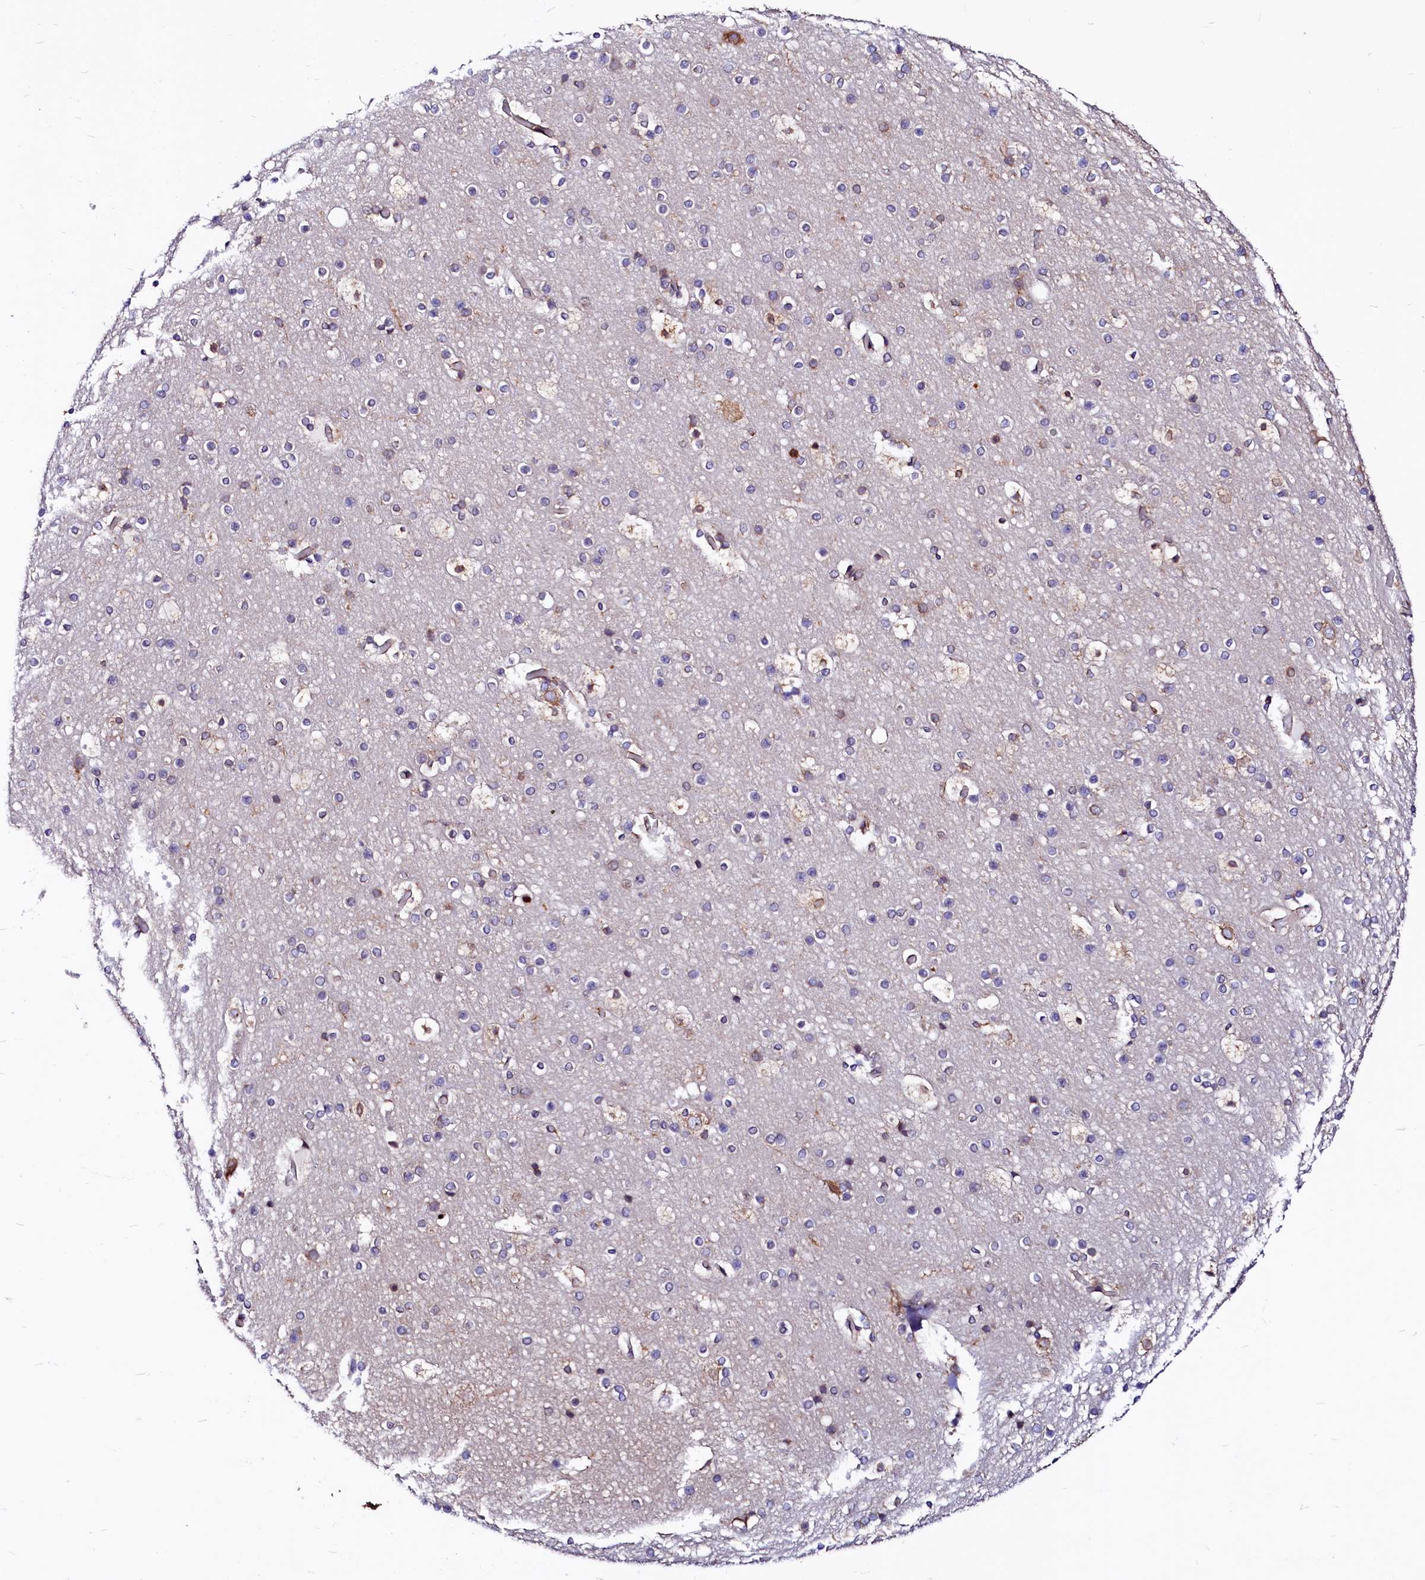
{"staining": {"intensity": "weak", "quantity": "<25%", "location": "cytoplasmic/membranous"}, "tissue": "cerebral cortex", "cell_type": "Endothelial cells", "image_type": "normal", "snomed": [{"axis": "morphology", "description": "Normal tissue, NOS"}, {"axis": "topography", "description": "Cerebral cortex"}], "caption": "IHC micrograph of normal human cerebral cortex stained for a protein (brown), which shows no staining in endothelial cells.", "gene": "DERL1", "patient": {"sex": "male", "age": 57}}